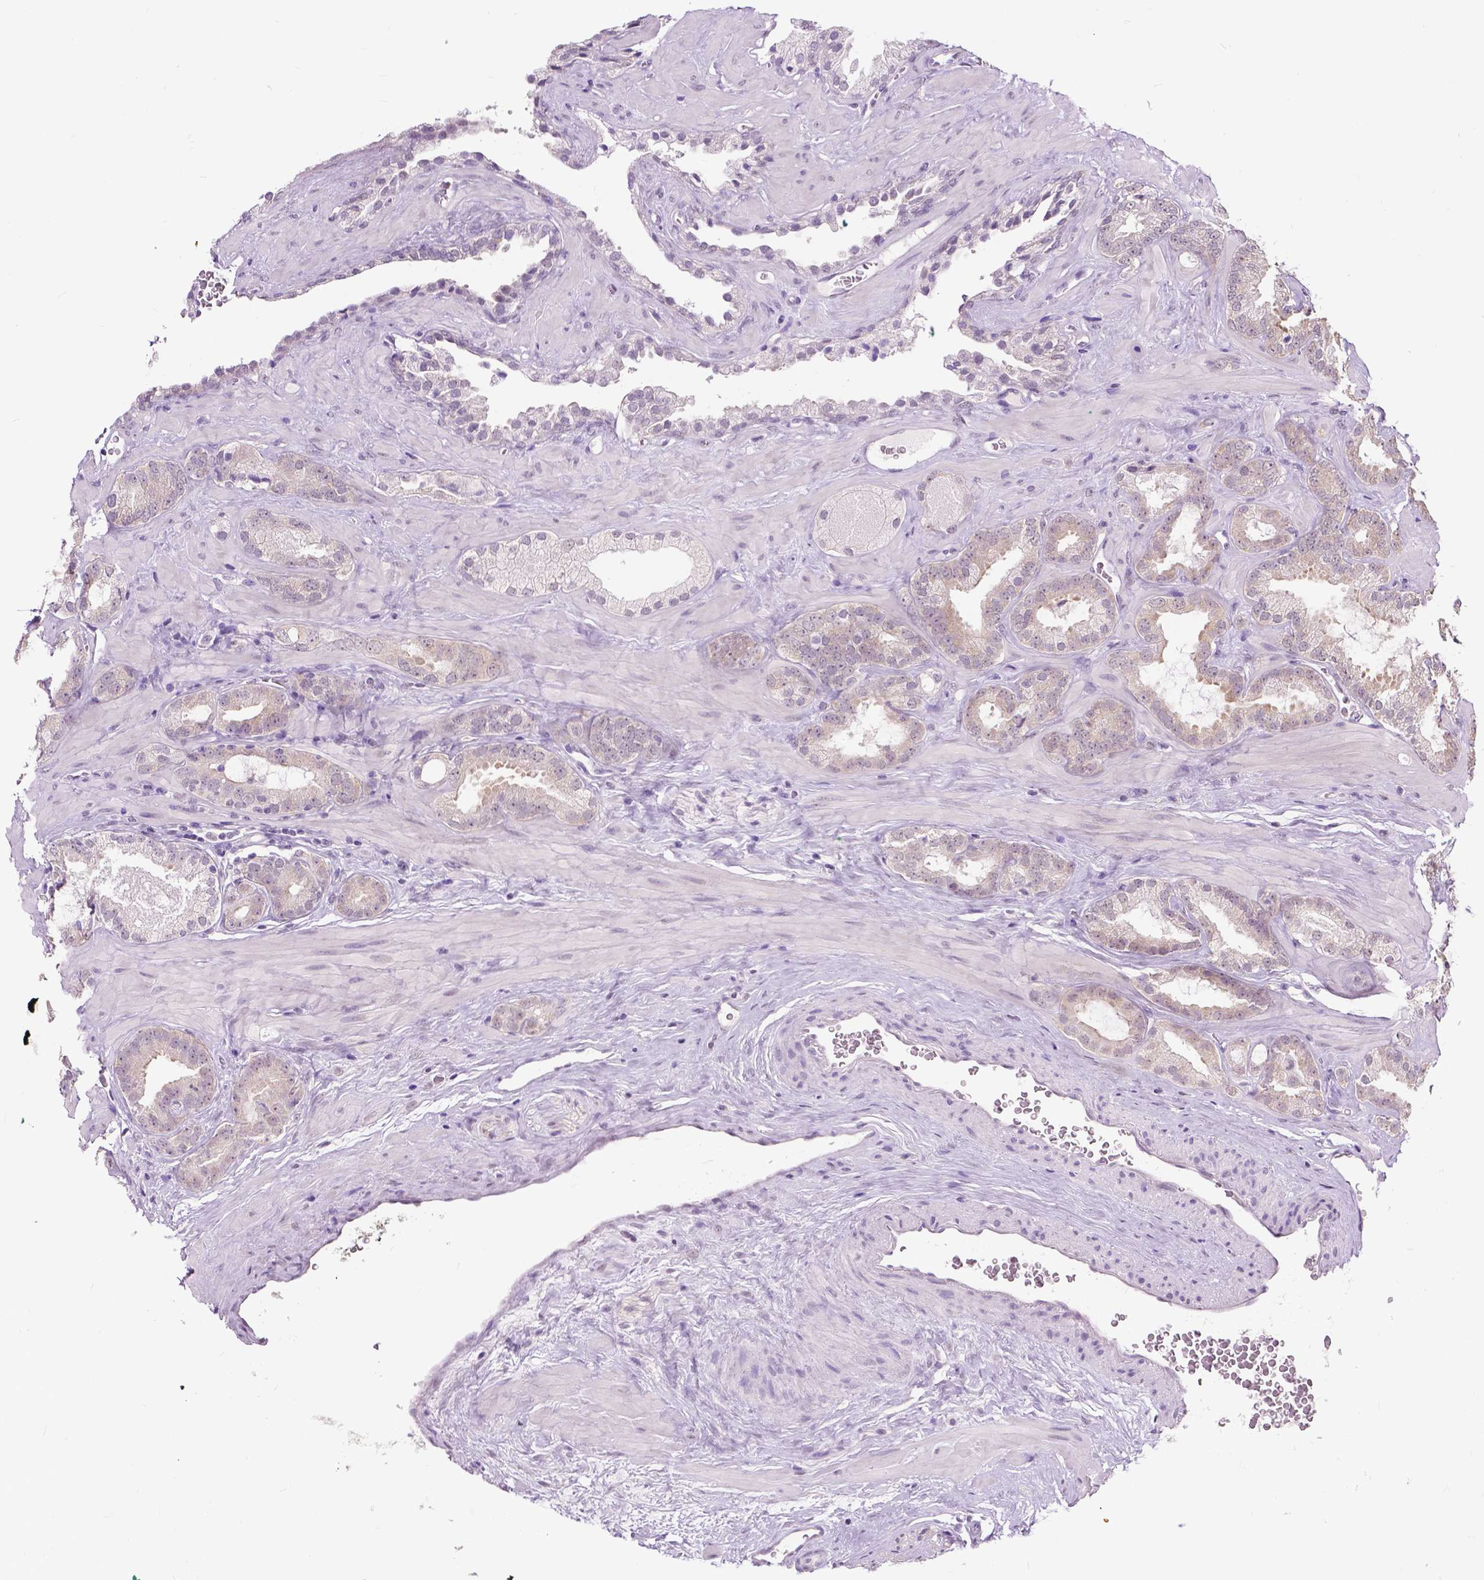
{"staining": {"intensity": "negative", "quantity": "none", "location": "none"}, "tissue": "prostate cancer", "cell_type": "Tumor cells", "image_type": "cancer", "snomed": [{"axis": "morphology", "description": "Adenocarcinoma, Low grade"}, {"axis": "topography", "description": "Prostate"}], "caption": "High magnification brightfield microscopy of prostate adenocarcinoma (low-grade) stained with DAB (brown) and counterstained with hematoxylin (blue): tumor cells show no significant expression.", "gene": "GPR37L1", "patient": {"sex": "male", "age": 62}}